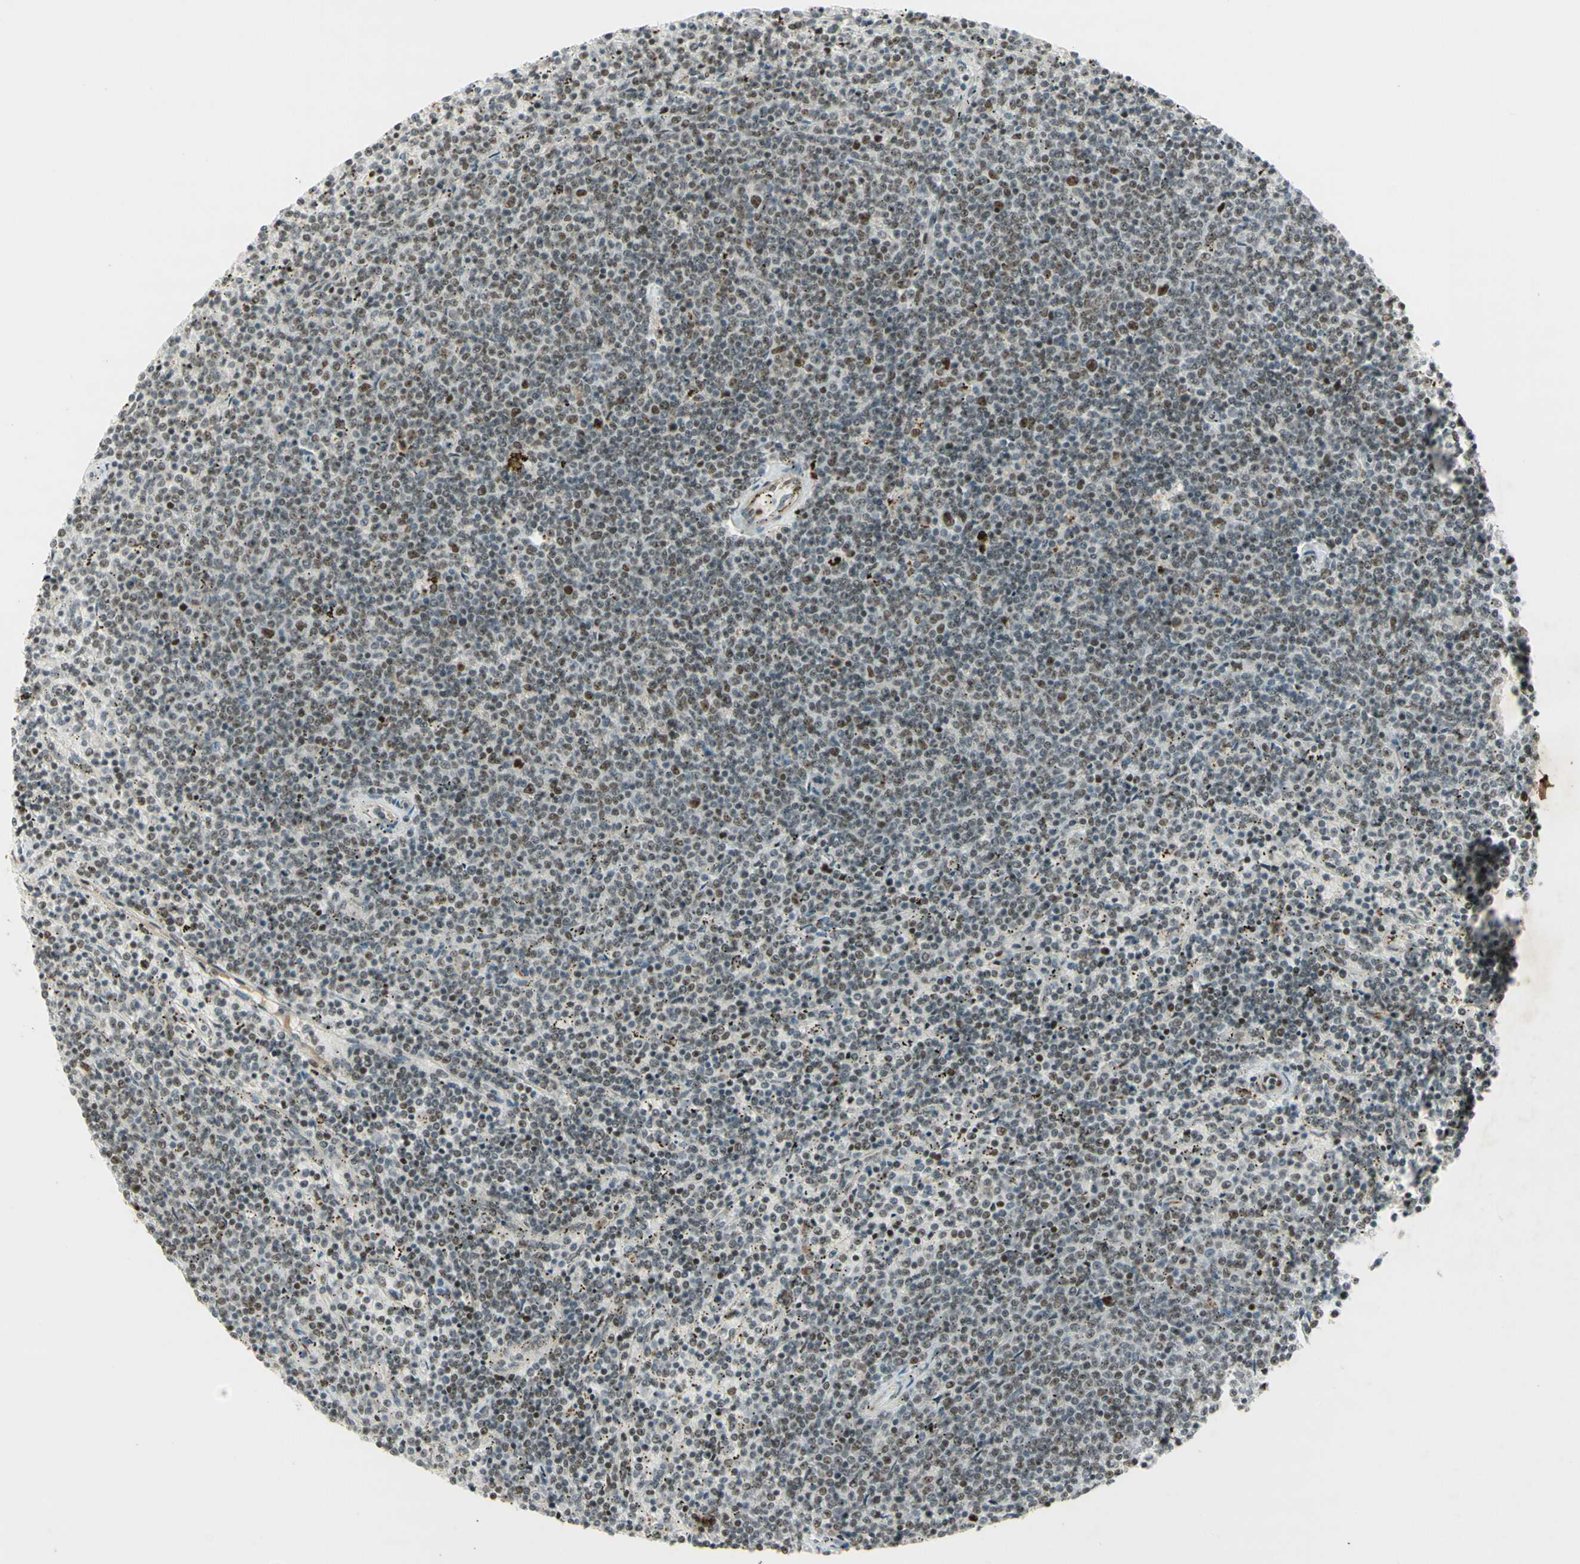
{"staining": {"intensity": "moderate", "quantity": ">75%", "location": "cytoplasmic/membranous,nuclear"}, "tissue": "lymphoma", "cell_type": "Tumor cells", "image_type": "cancer", "snomed": [{"axis": "morphology", "description": "Malignant lymphoma, non-Hodgkin's type, Low grade"}, {"axis": "topography", "description": "Spleen"}], "caption": "Lymphoma tissue displays moderate cytoplasmic/membranous and nuclear positivity in approximately >75% of tumor cells", "gene": "IRF1", "patient": {"sex": "female", "age": 50}}